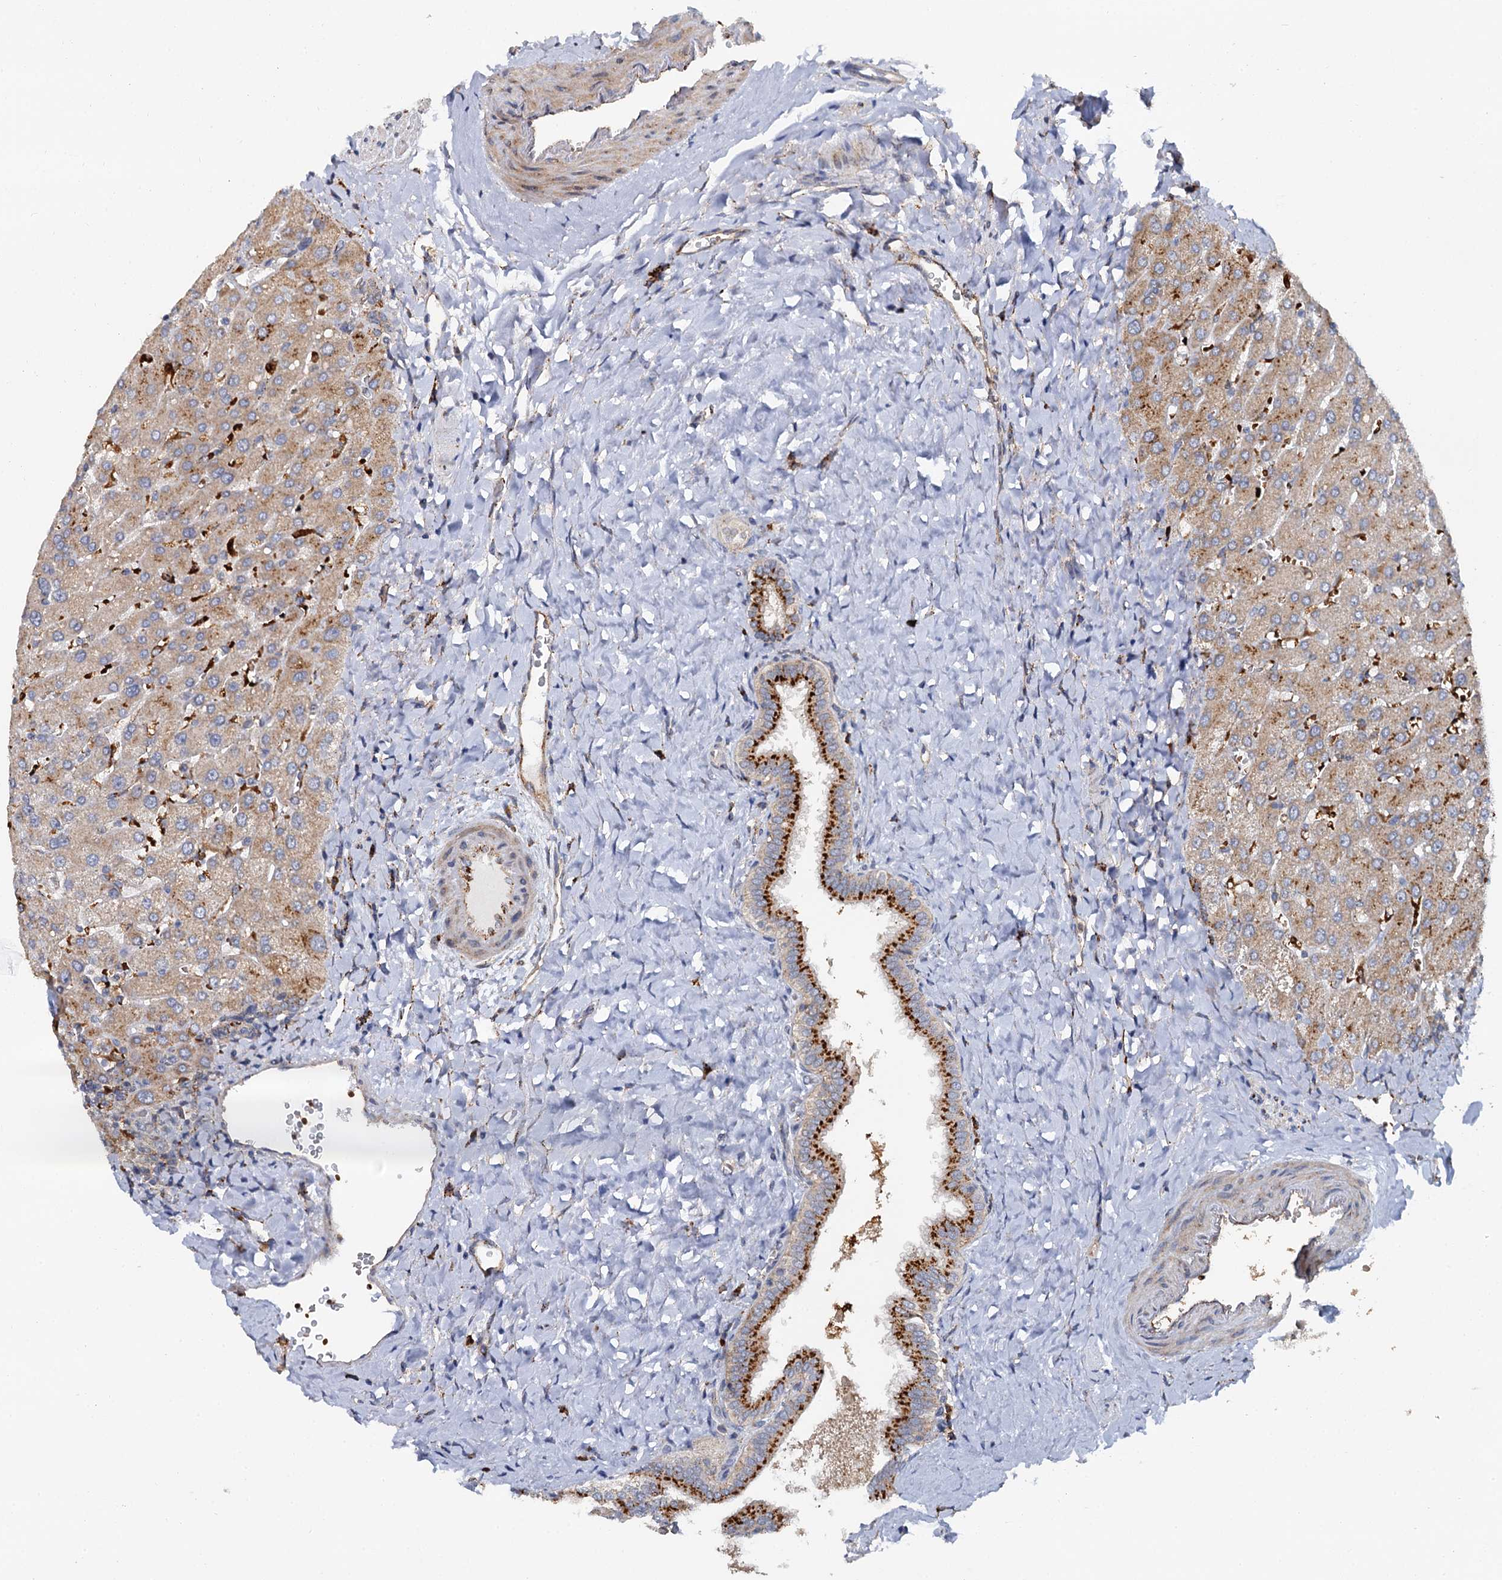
{"staining": {"intensity": "strong", "quantity": ">75%", "location": "cytoplasmic/membranous"}, "tissue": "liver", "cell_type": "Cholangiocytes", "image_type": "normal", "snomed": [{"axis": "morphology", "description": "Normal tissue, NOS"}, {"axis": "topography", "description": "Liver"}], "caption": "High-magnification brightfield microscopy of normal liver stained with DAB (brown) and counterstained with hematoxylin (blue). cholangiocytes exhibit strong cytoplasmic/membranous staining is identified in approximately>75% of cells.", "gene": "GBA1", "patient": {"sex": "male", "age": 55}}